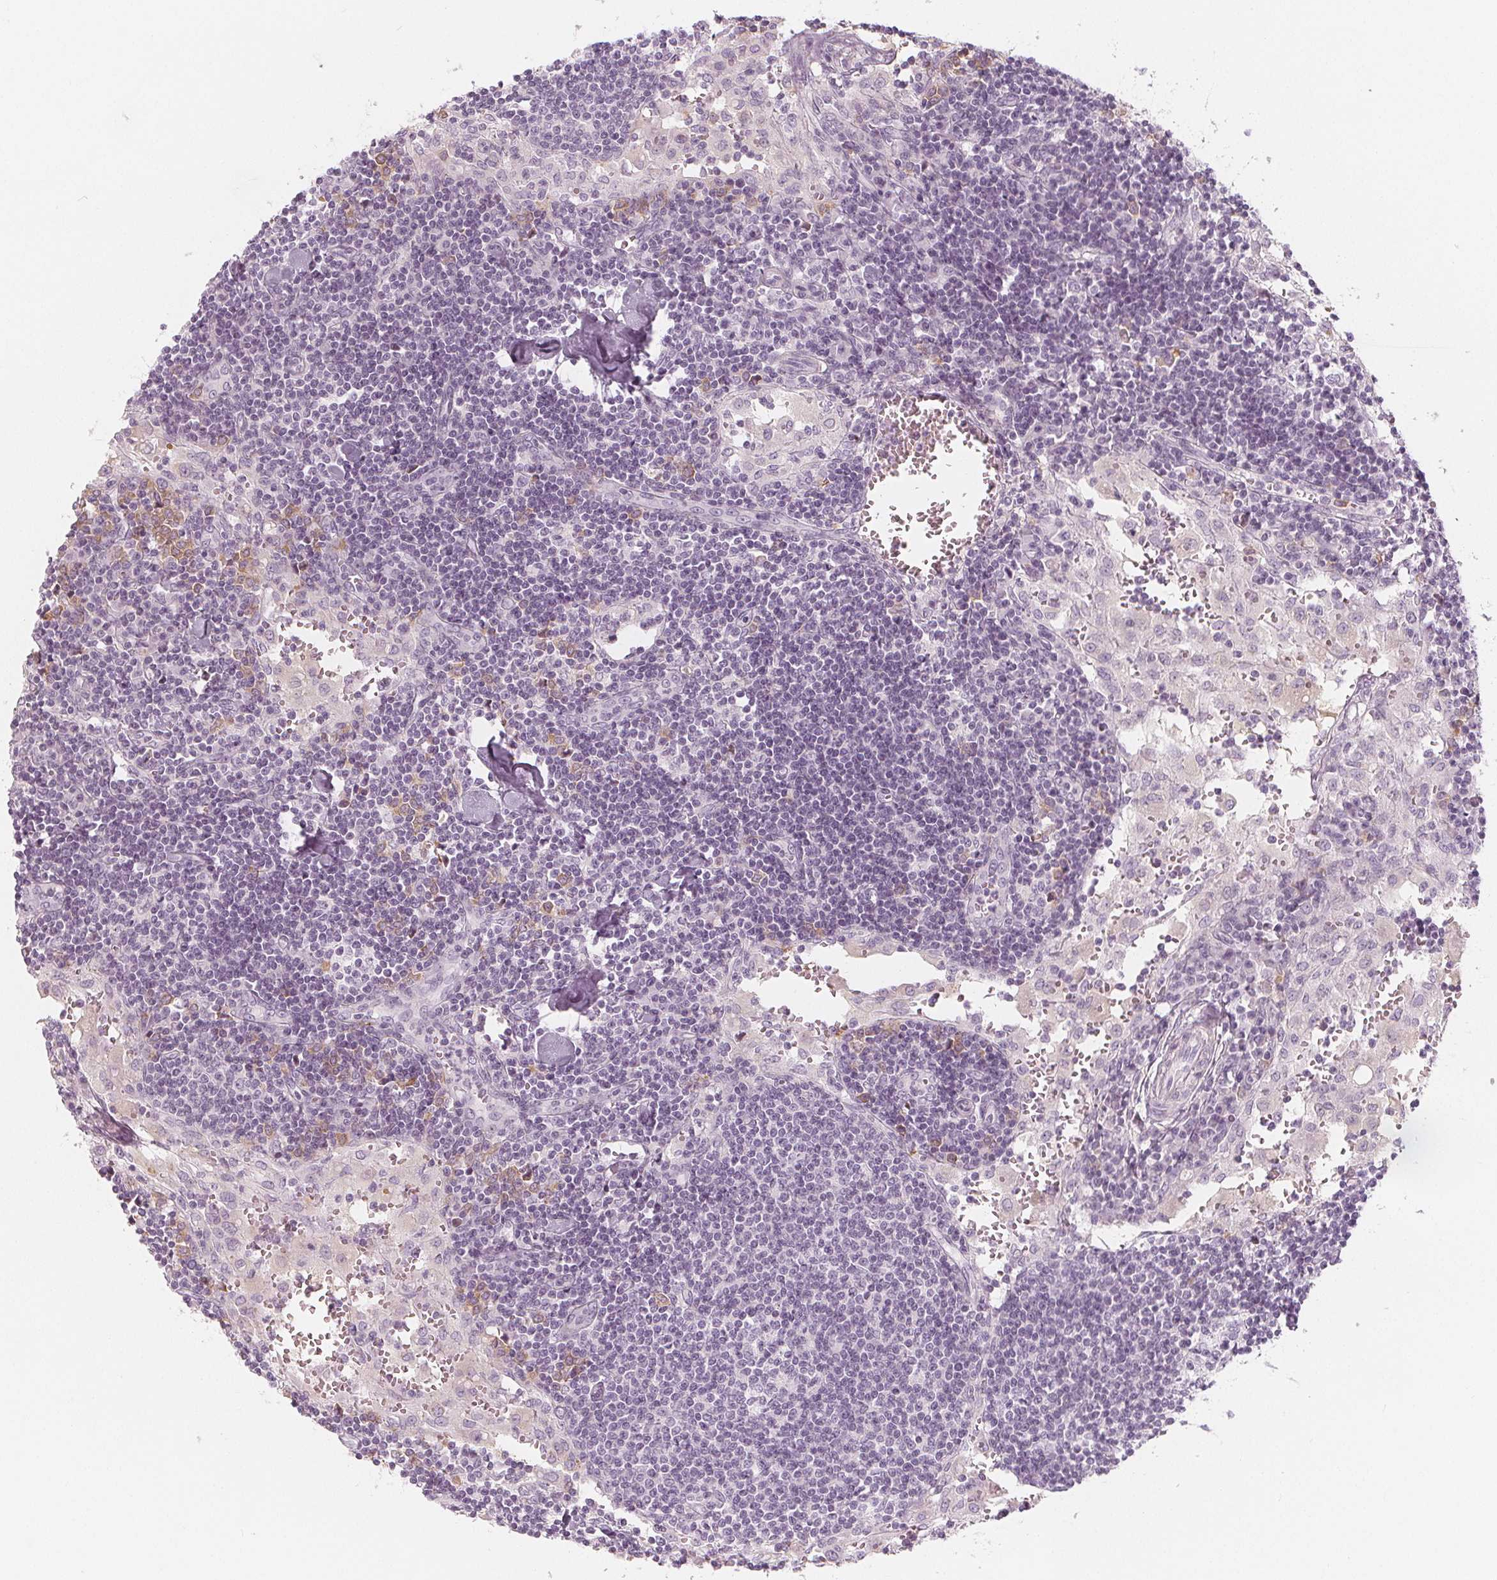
{"staining": {"intensity": "negative", "quantity": "none", "location": "none"}, "tissue": "lymph node", "cell_type": "Germinal center cells", "image_type": "normal", "snomed": [{"axis": "morphology", "description": "Normal tissue, NOS"}, {"axis": "topography", "description": "Lymph node"}], "caption": "Protein analysis of normal lymph node shows no significant expression in germinal center cells. The staining is performed using DAB (3,3'-diaminobenzidine) brown chromogen with nuclei counter-stained in using hematoxylin.", "gene": "MAP1A", "patient": {"sex": "male", "age": 55}}